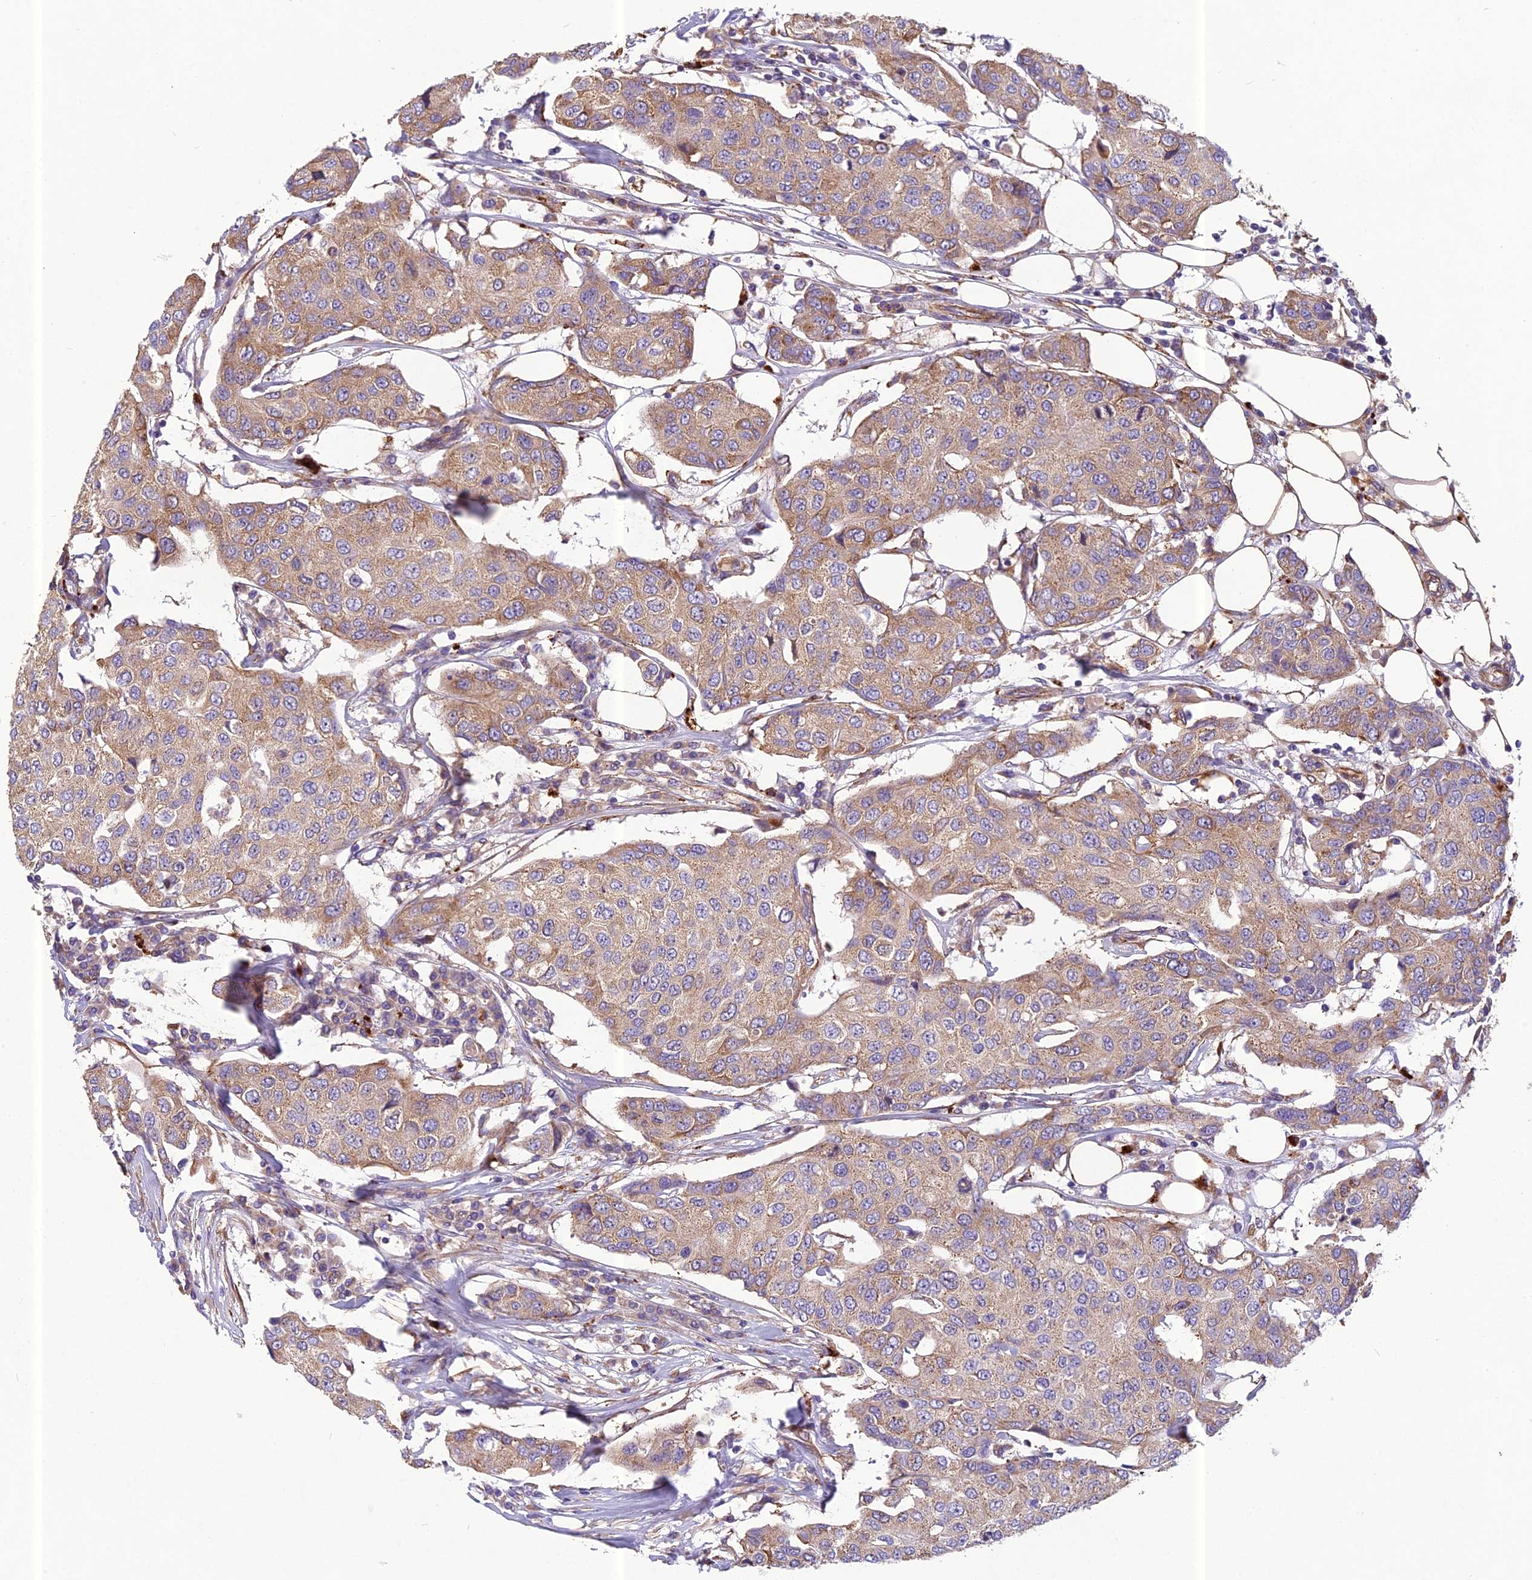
{"staining": {"intensity": "weak", "quantity": "25%-75%", "location": "cytoplasmic/membranous"}, "tissue": "breast cancer", "cell_type": "Tumor cells", "image_type": "cancer", "snomed": [{"axis": "morphology", "description": "Duct carcinoma"}, {"axis": "topography", "description": "Breast"}], "caption": "Tumor cells reveal weak cytoplasmic/membranous expression in about 25%-75% of cells in invasive ductal carcinoma (breast).", "gene": "SPDL1", "patient": {"sex": "female", "age": 80}}